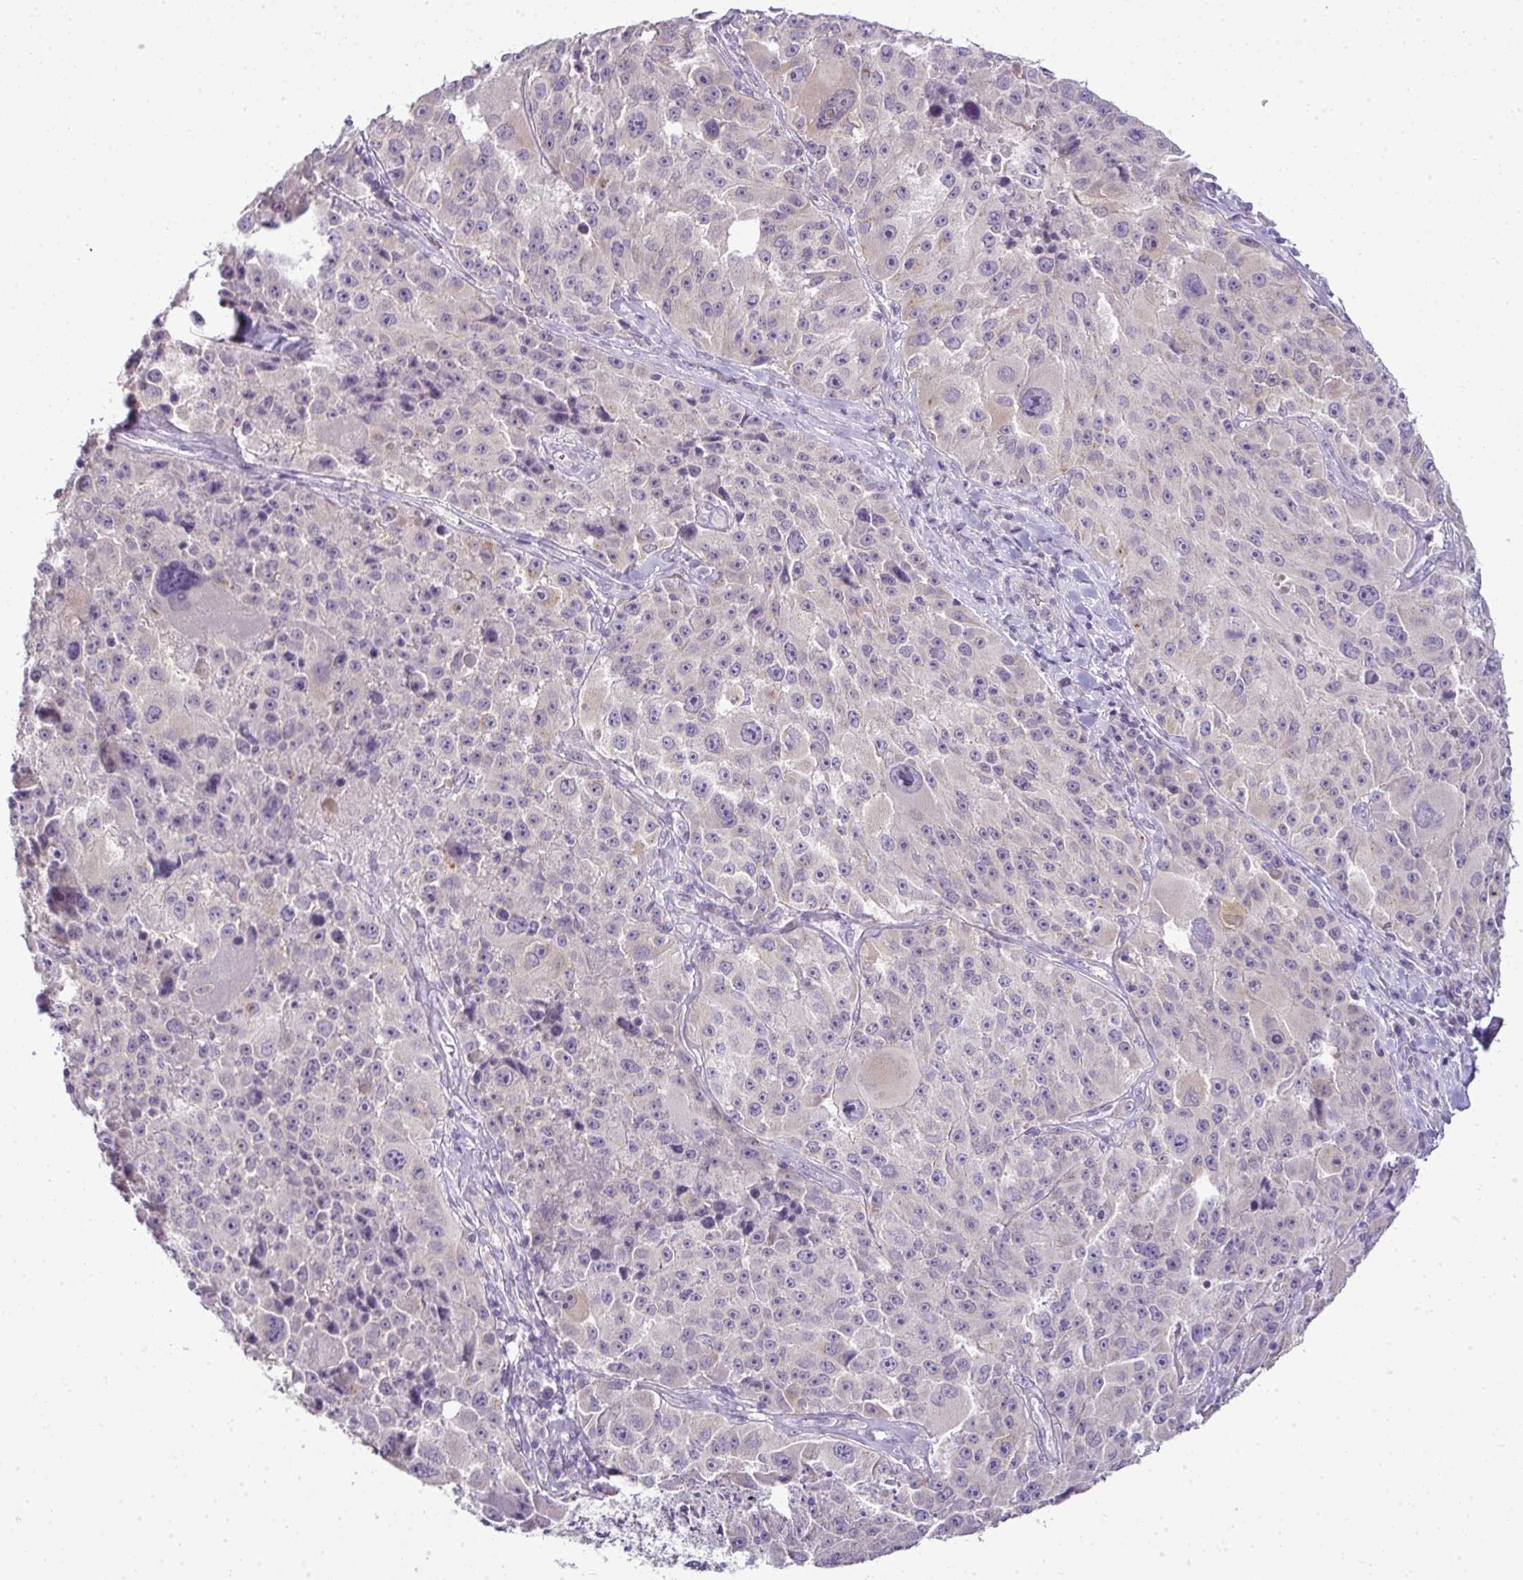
{"staining": {"intensity": "negative", "quantity": "none", "location": "none"}, "tissue": "melanoma", "cell_type": "Tumor cells", "image_type": "cancer", "snomed": [{"axis": "morphology", "description": "Malignant melanoma, Metastatic site"}, {"axis": "topography", "description": "Lymph node"}], "caption": "Immunohistochemistry histopathology image of human malignant melanoma (metastatic site) stained for a protein (brown), which exhibits no positivity in tumor cells.", "gene": "CMPK1", "patient": {"sex": "male", "age": 62}}